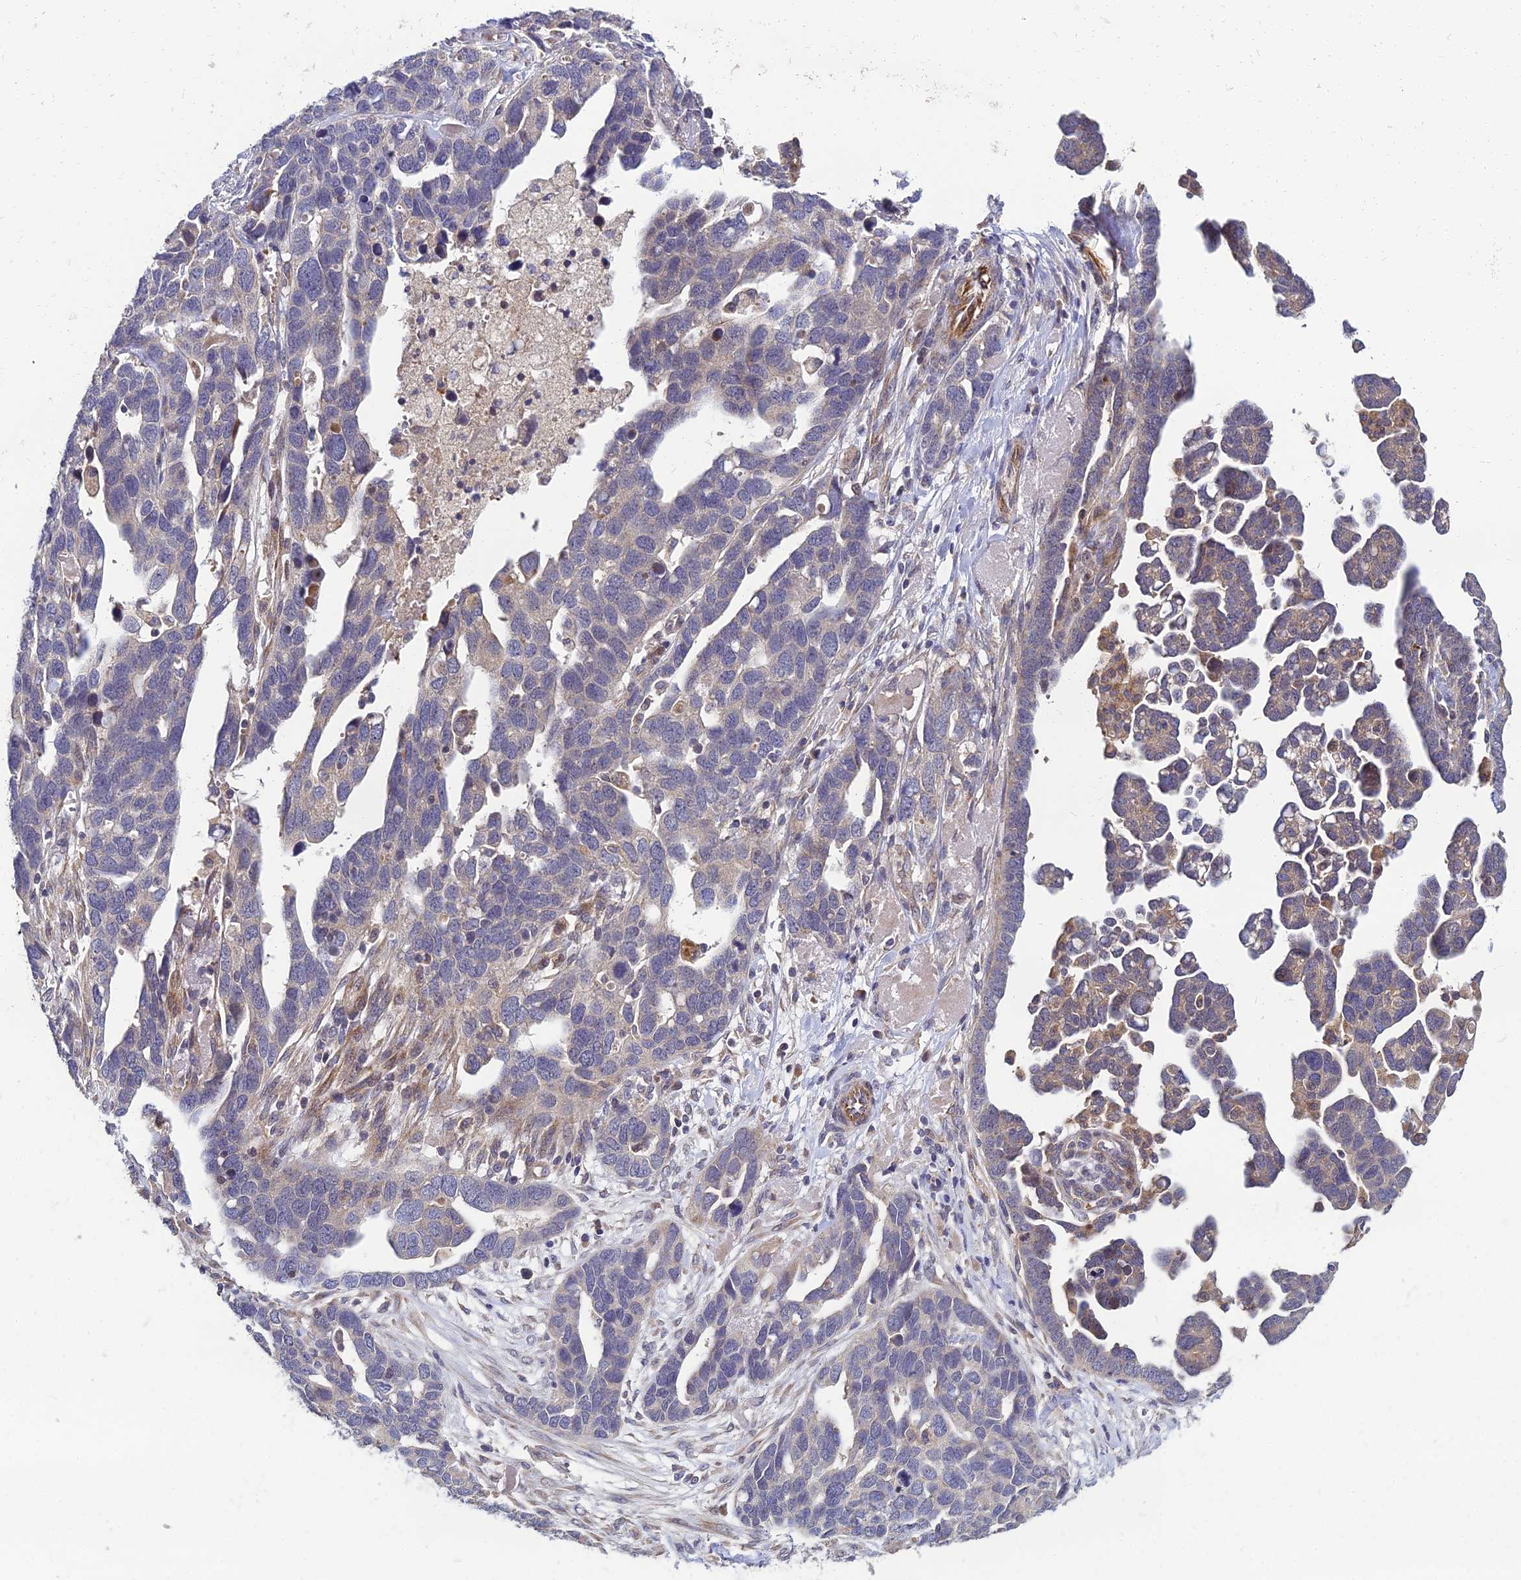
{"staining": {"intensity": "weak", "quantity": "<25%", "location": "cytoplasmic/membranous"}, "tissue": "ovarian cancer", "cell_type": "Tumor cells", "image_type": "cancer", "snomed": [{"axis": "morphology", "description": "Cystadenocarcinoma, serous, NOS"}, {"axis": "topography", "description": "Ovary"}], "caption": "Immunohistochemical staining of ovarian cancer demonstrates no significant expression in tumor cells.", "gene": "NPY", "patient": {"sex": "female", "age": 54}}